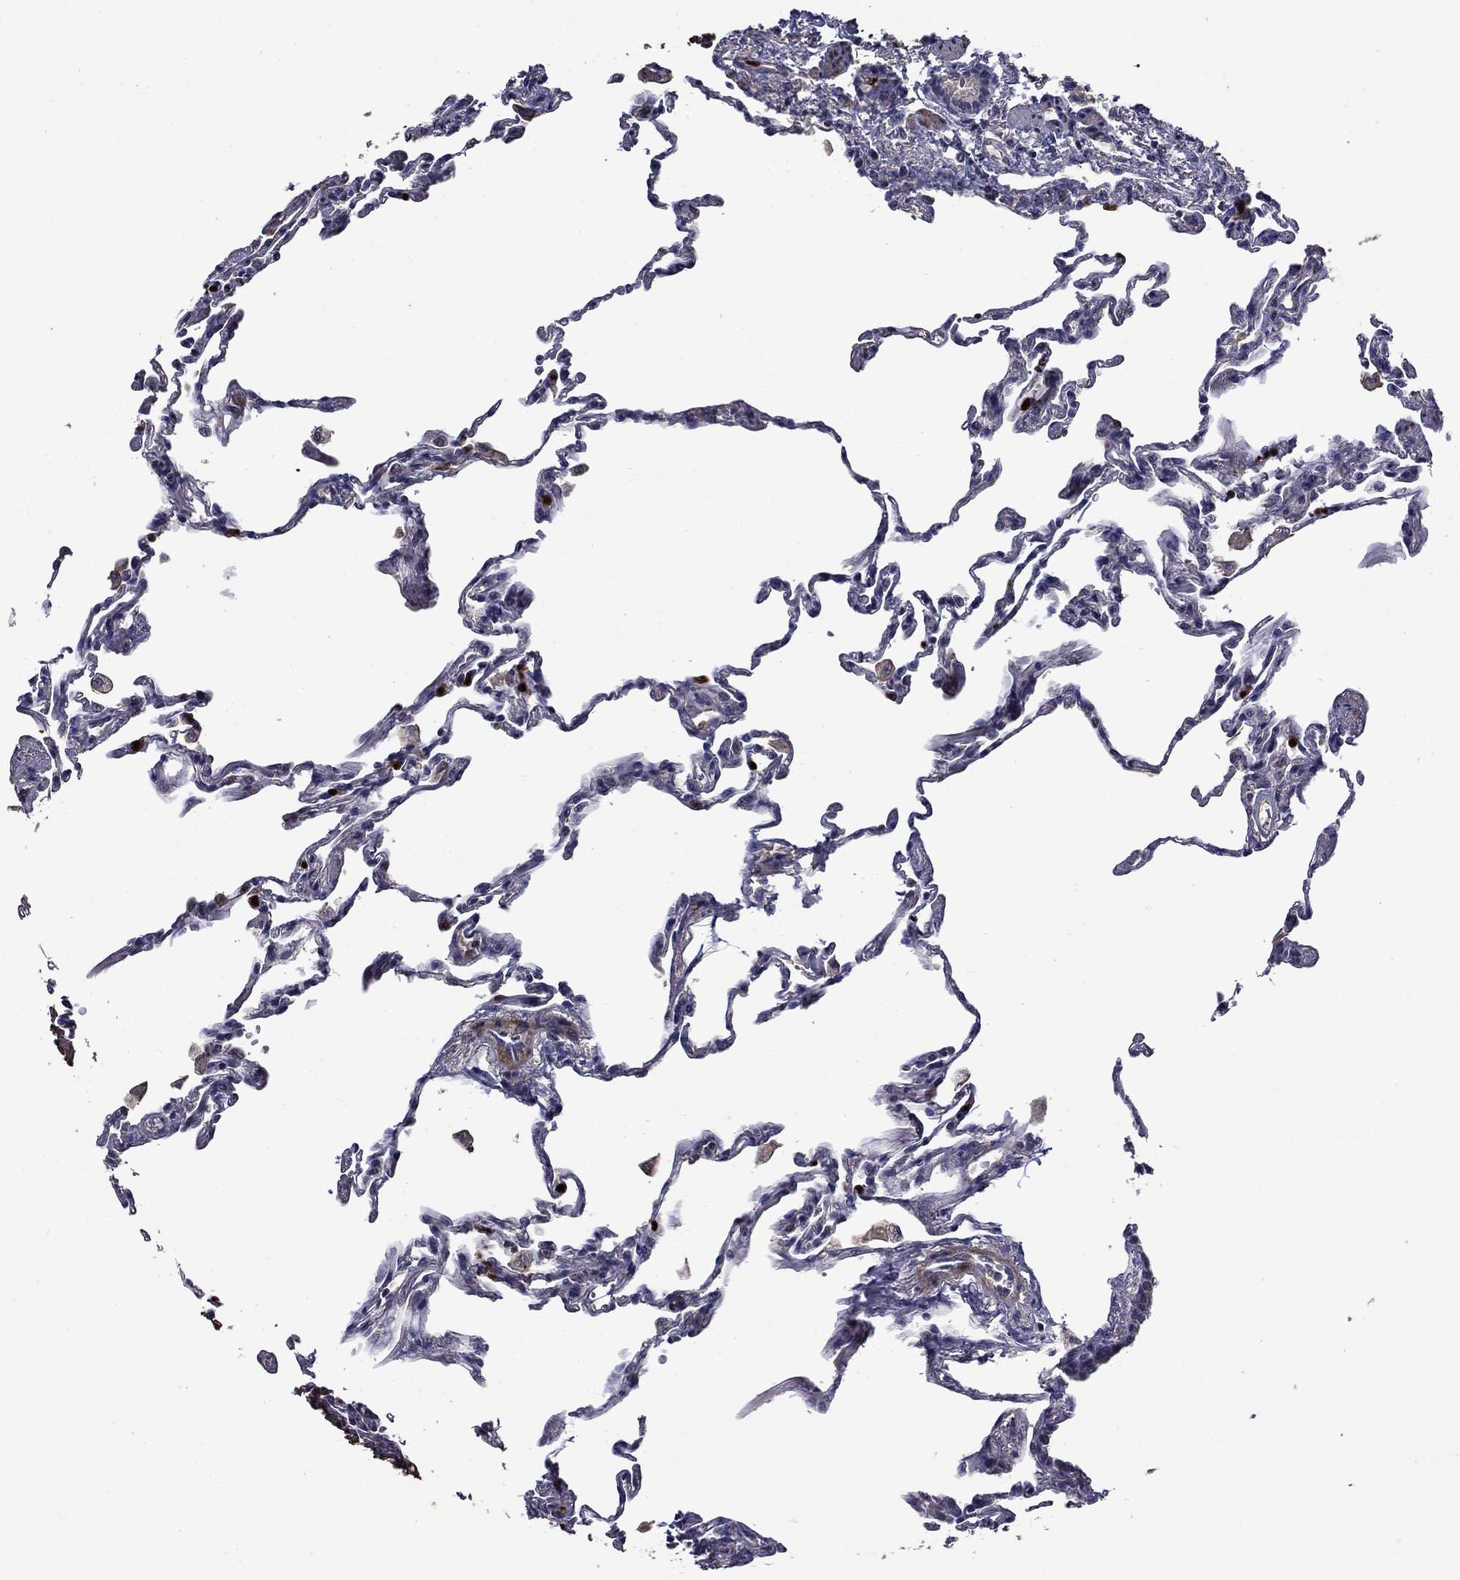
{"staining": {"intensity": "negative", "quantity": "none", "location": "none"}, "tissue": "lung", "cell_type": "Alveolar cells", "image_type": "normal", "snomed": [{"axis": "morphology", "description": "Normal tissue, NOS"}, {"axis": "topography", "description": "Lung"}], "caption": "The histopathology image exhibits no staining of alveolar cells in unremarkable lung.", "gene": "SATB1", "patient": {"sex": "female", "age": 57}}